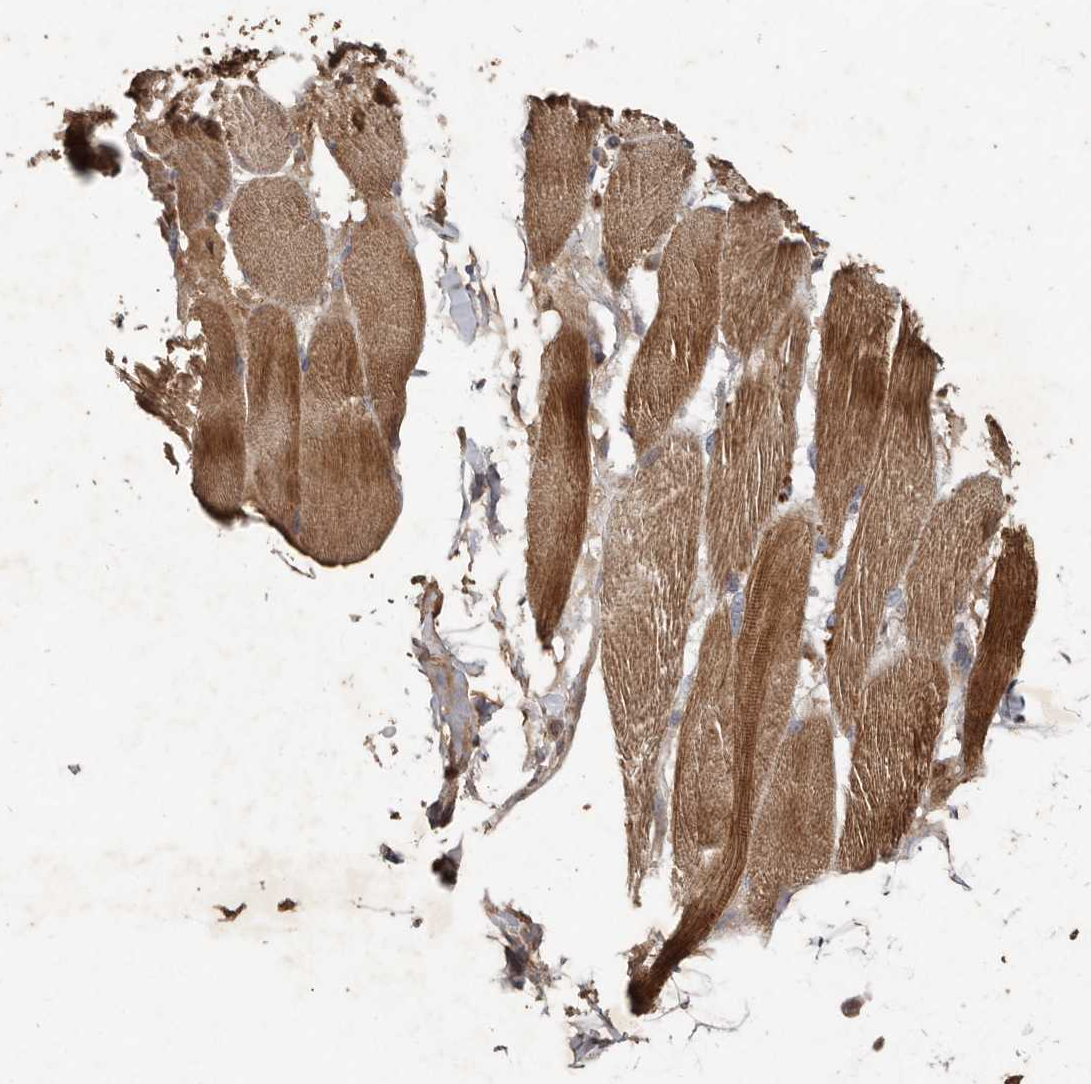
{"staining": {"intensity": "moderate", "quantity": ">75%", "location": "cytoplasmic/membranous"}, "tissue": "skeletal muscle", "cell_type": "Myocytes", "image_type": "normal", "snomed": [{"axis": "morphology", "description": "Normal tissue, NOS"}, {"axis": "topography", "description": "Skin"}, {"axis": "topography", "description": "Skeletal muscle"}], "caption": "Immunohistochemistry staining of unremarkable skeletal muscle, which shows medium levels of moderate cytoplasmic/membranous expression in about >75% of myocytes indicating moderate cytoplasmic/membranous protein expression. The staining was performed using DAB (3,3'-diaminobenzidine) (brown) for protein detection and nuclei were counterstained in hematoxylin (blue).", "gene": "KIF26B", "patient": {"sex": "male", "age": 83}}